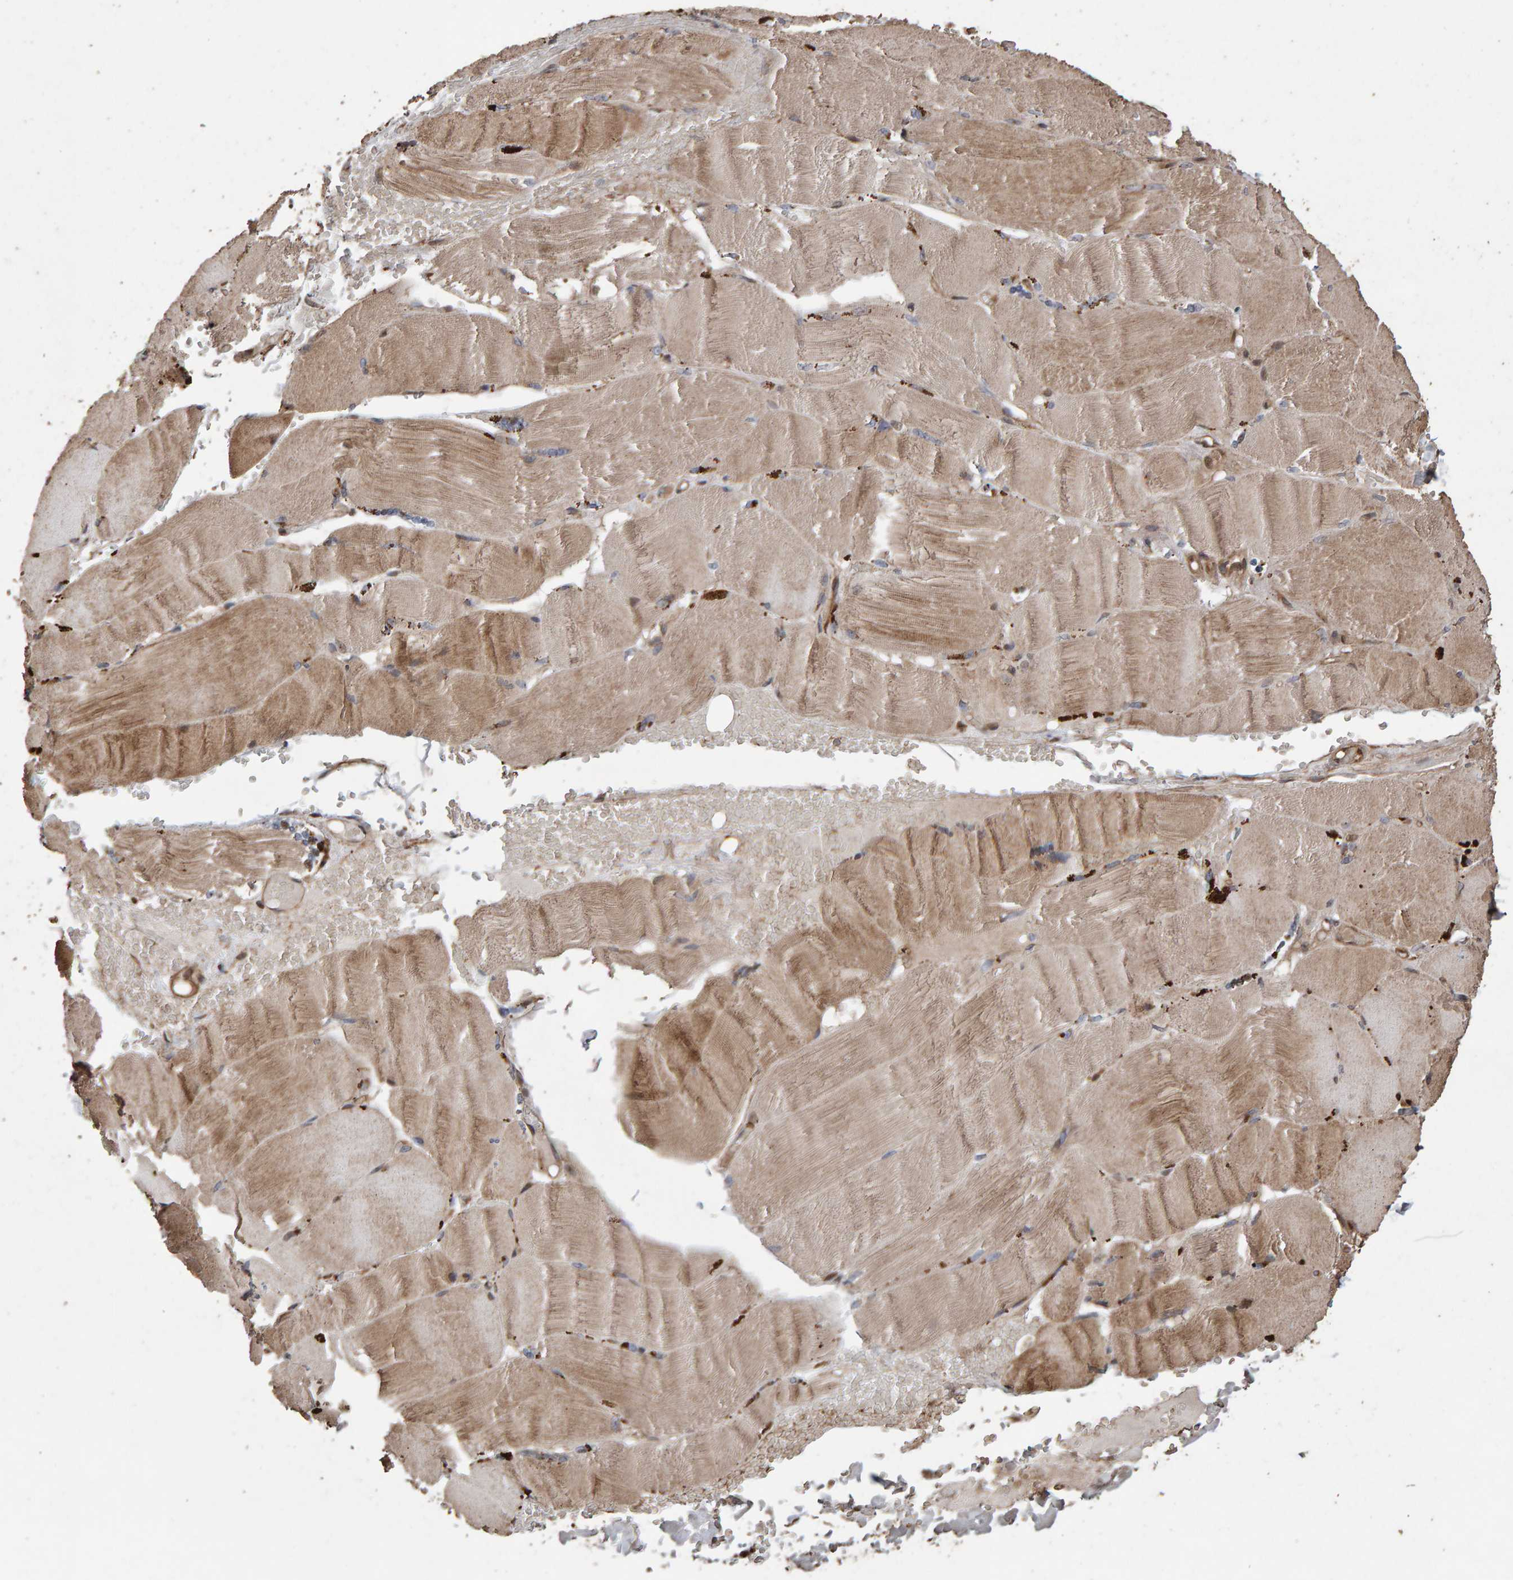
{"staining": {"intensity": "moderate", "quantity": ">75%", "location": "cytoplasmic/membranous"}, "tissue": "skeletal muscle", "cell_type": "Myocytes", "image_type": "normal", "snomed": [{"axis": "morphology", "description": "Normal tissue, NOS"}, {"axis": "topography", "description": "Skin"}, {"axis": "topography", "description": "Skeletal muscle"}], "caption": "Protein staining reveals moderate cytoplasmic/membranous expression in about >75% of myocytes in unremarkable skeletal muscle. (DAB IHC, brown staining for protein, blue staining for nuclei).", "gene": "OSBP2", "patient": {"sex": "male", "age": 83}}